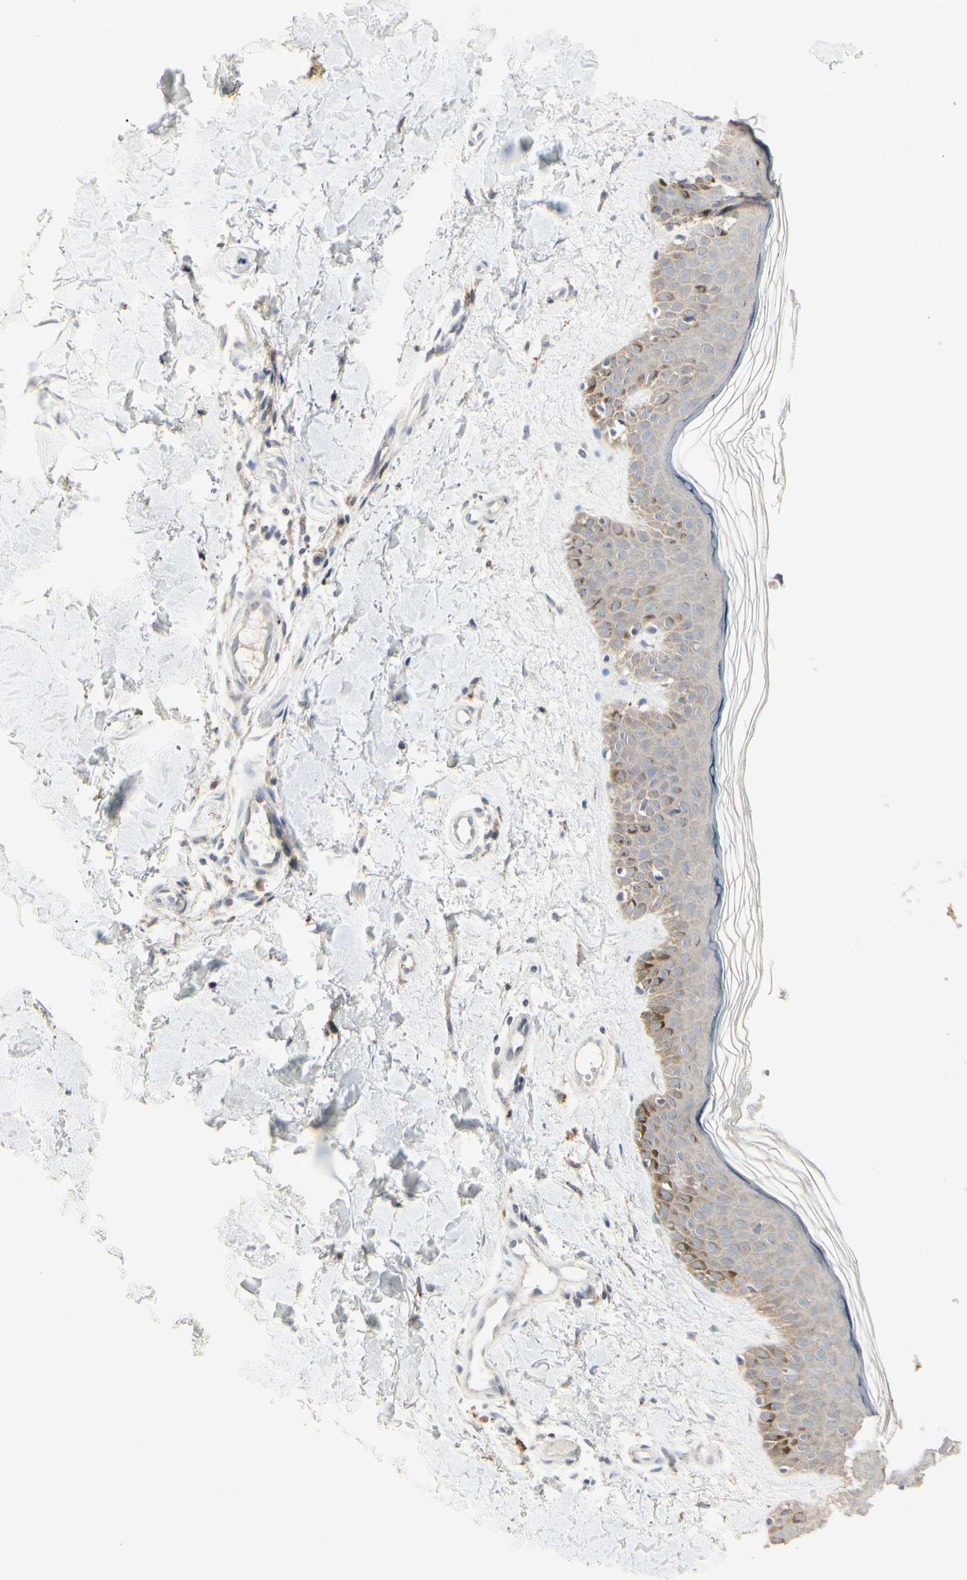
{"staining": {"intensity": "weak", "quantity": "25%-75%", "location": "cytoplasmic/membranous"}, "tissue": "skin", "cell_type": "Fibroblasts", "image_type": "normal", "snomed": [{"axis": "morphology", "description": "Normal tissue, NOS"}, {"axis": "topography", "description": "Skin"}], "caption": "High-power microscopy captured an immunohistochemistry histopathology image of benign skin, revealing weak cytoplasmic/membranous positivity in about 25%-75% of fibroblasts.", "gene": "GRN", "patient": {"sex": "male", "age": 67}}